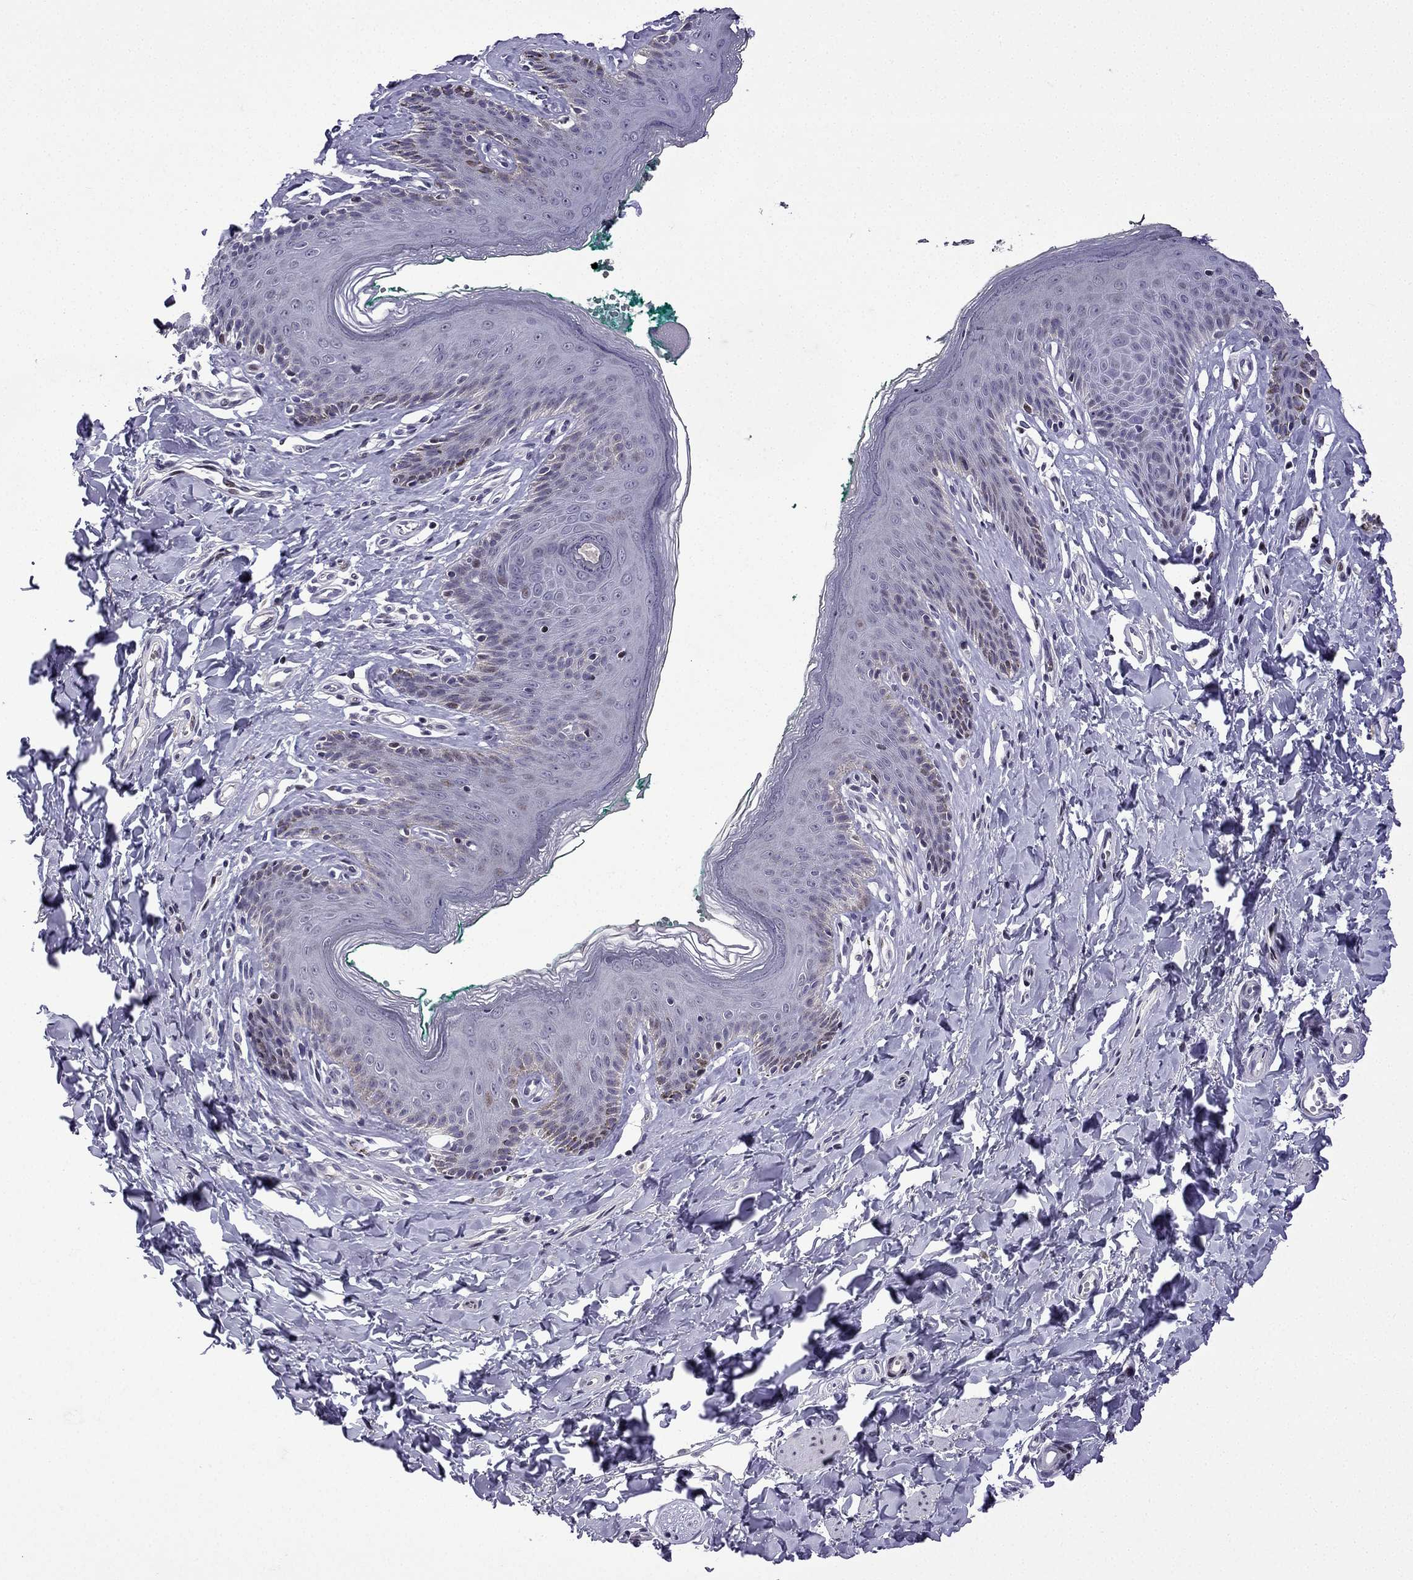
{"staining": {"intensity": "weak", "quantity": "<25%", "location": "nuclear"}, "tissue": "skin", "cell_type": "Epidermal cells", "image_type": "normal", "snomed": [{"axis": "morphology", "description": "Normal tissue, NOS"}, {"axis": "topography", "description": "Vulva"}], "caption": "Immunohistochemical staining of normal skin exhibits no significant expression in epidermal cells. Nuclei are stained in blue.", "gene": "TTN", "patient": {"sex": "female", "age": 66}}